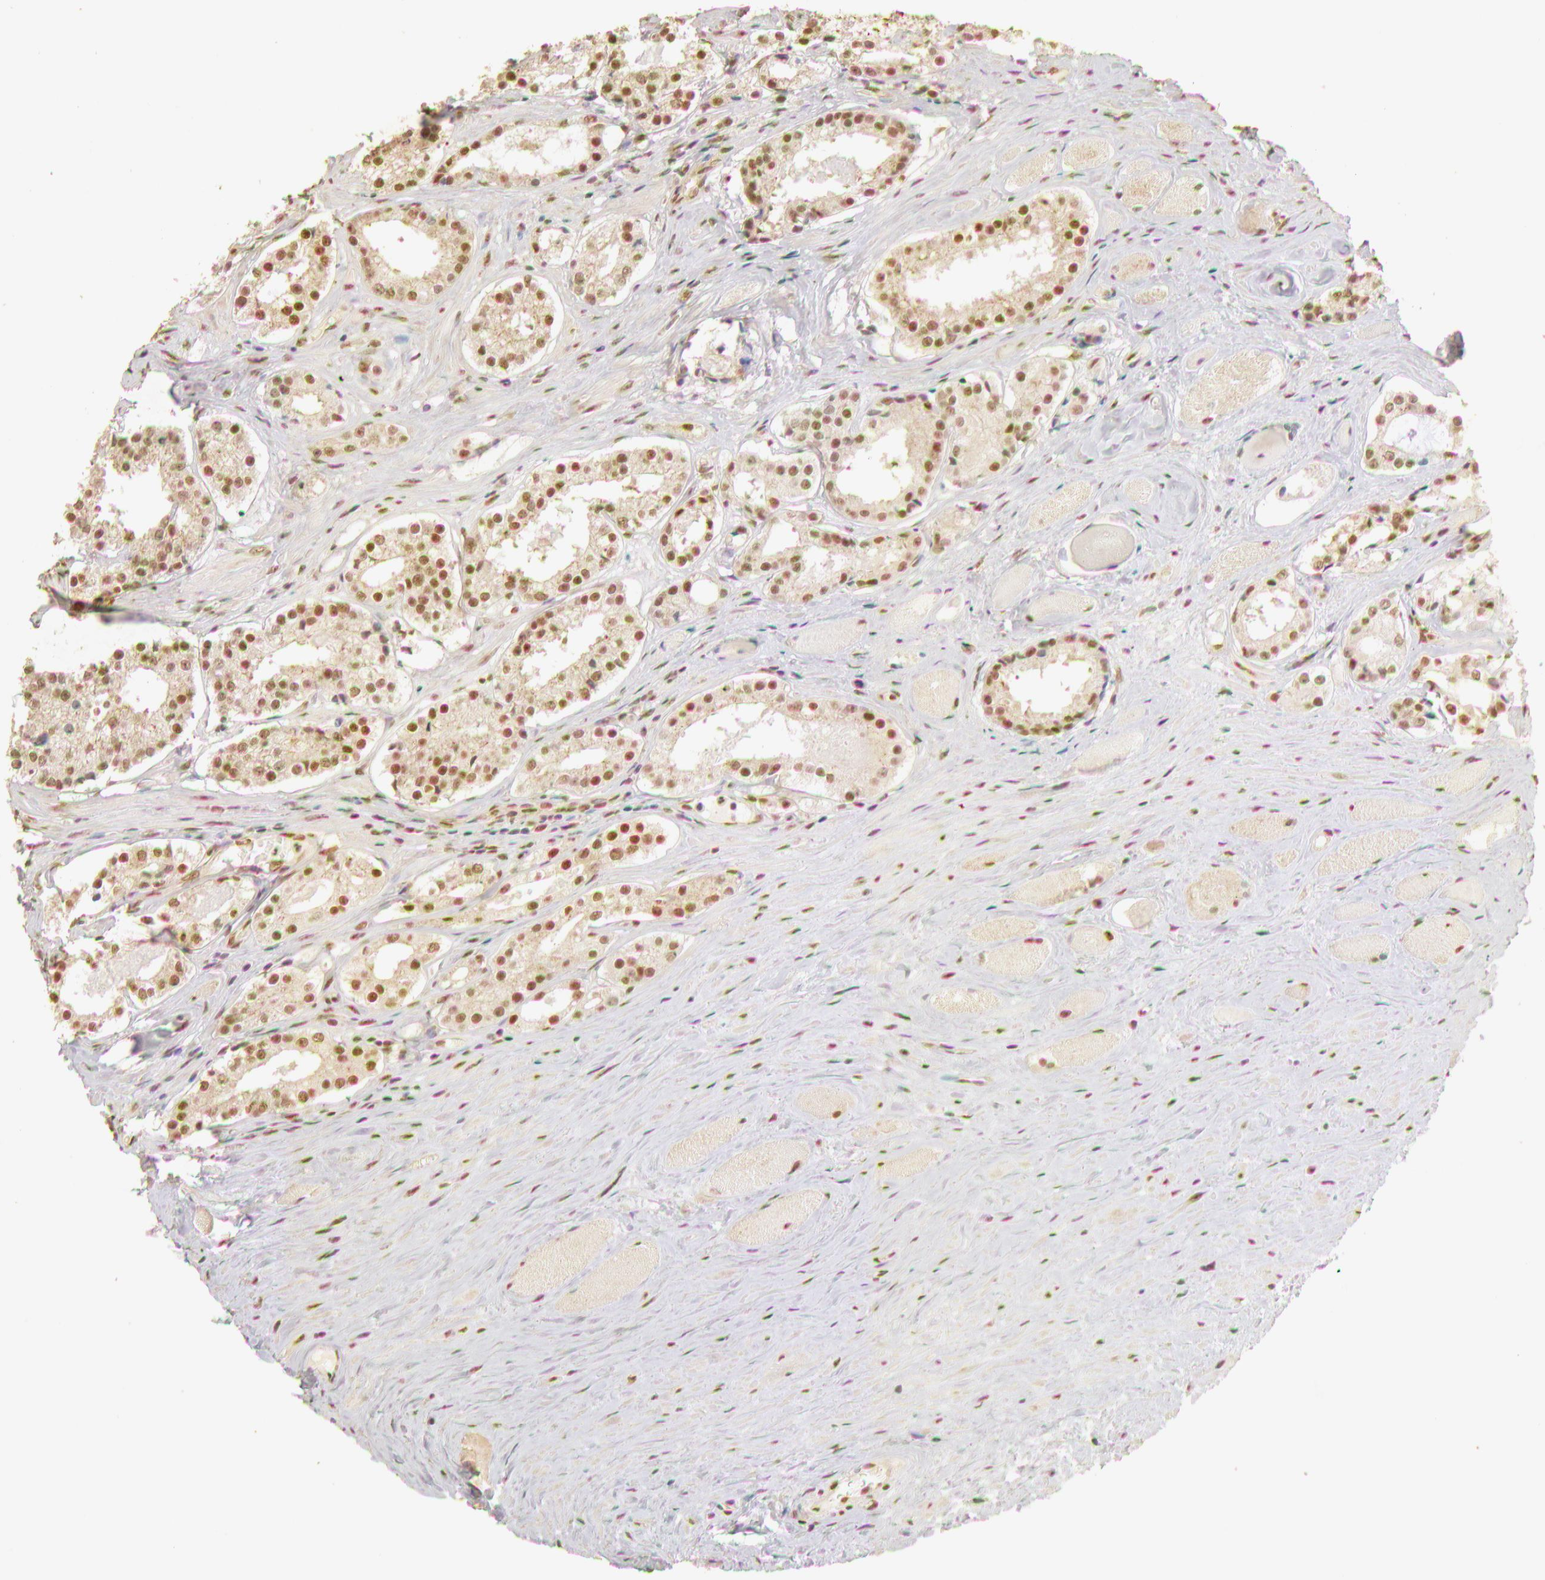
{"staining": {"intensity": "moderate", "quantity": ">75%", "location": "cytoplasmic/membranous,nuclear"}, "tissue": "prostate cancer", "cell_type": "Tumor cells", "image_type": "cancer", "snomed": [{"axis": "morphology", "description": "Adenocarcinoma, Medium grade"}, {"axis": "topography", "description": "Prostate"}], "caption": "Immunohistochemistry (IHC) staining of prostate medium-grade adenocarcinoma, which exhibits medium levels of moderate cytoplasmic/membranous and nuclear expression in about >75% of tumor cells indicating moderate cytoplasmic/membranous and nuclear protein expression. The staining was performed using DAB (3,3'-diaminobenzidine) (brown) for protein detection and nuclei were counterstained in hematoxylin (blue).", "gene": "SNRNP70", "patient": {"sex": "male", "age": 73}}